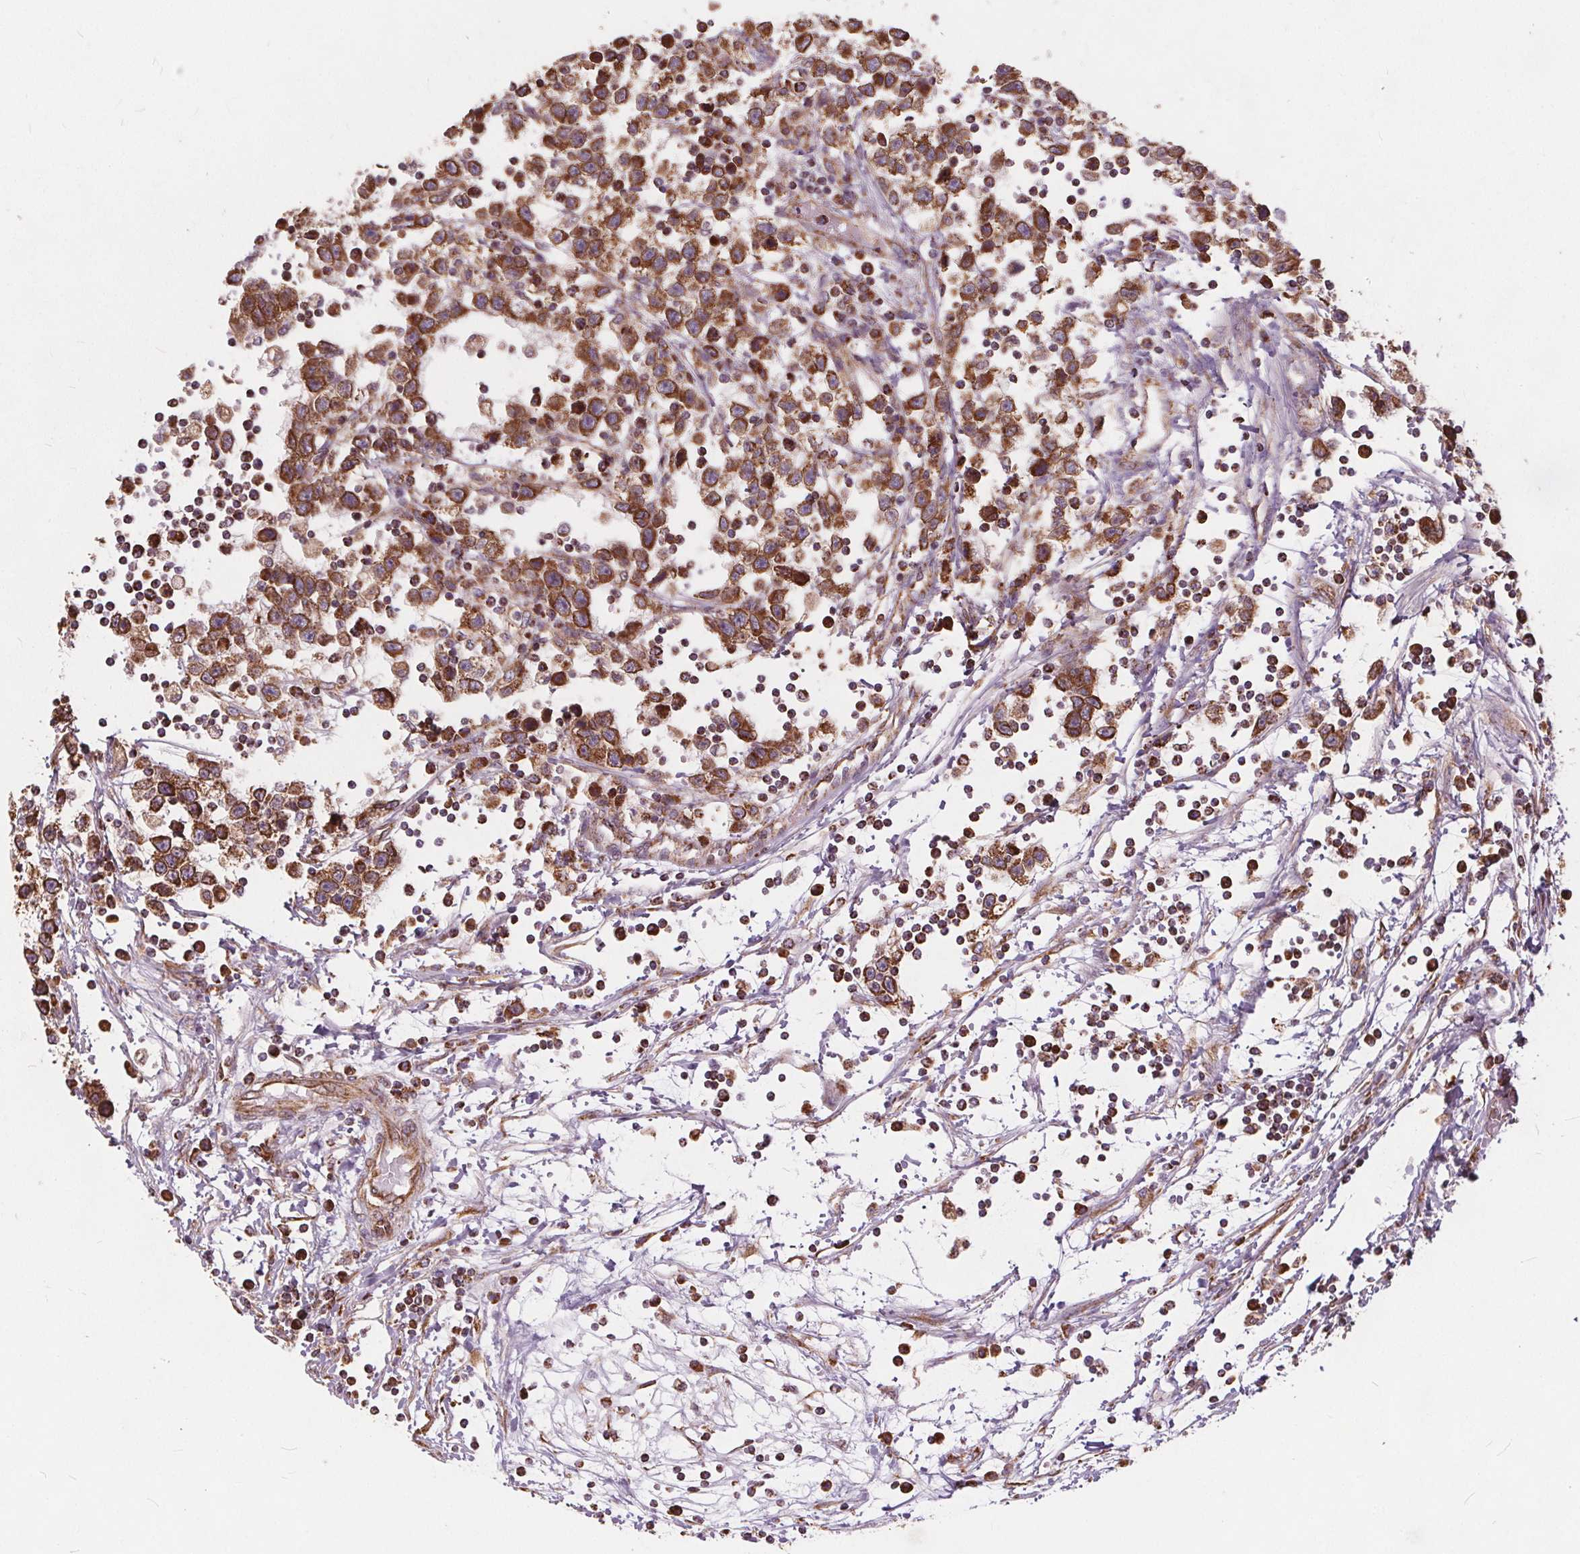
{"staining": {"intensity": "strong", "quantity": ">75%", "location": "cytoplasmic/membranous"}, "tissue": "testis cancer", "cell_type": "Tumor cells", "image_type": "cancer", "snomed": [{"axis": "morphology", "description": "Seminoma, NOS"}, {"axis": "topography", "description": "Testis"}], "caption": "Testis cancer was stained to show a protein in brown. There is high levels of strong cytoplasmic/membranous expression in approximately >75% of tumor cells. (DAB IHC, brown staining for protein, blue staining for nuclei).", "gene": "PLSCR3", "patient": {"sex": "male", "age": 34}}